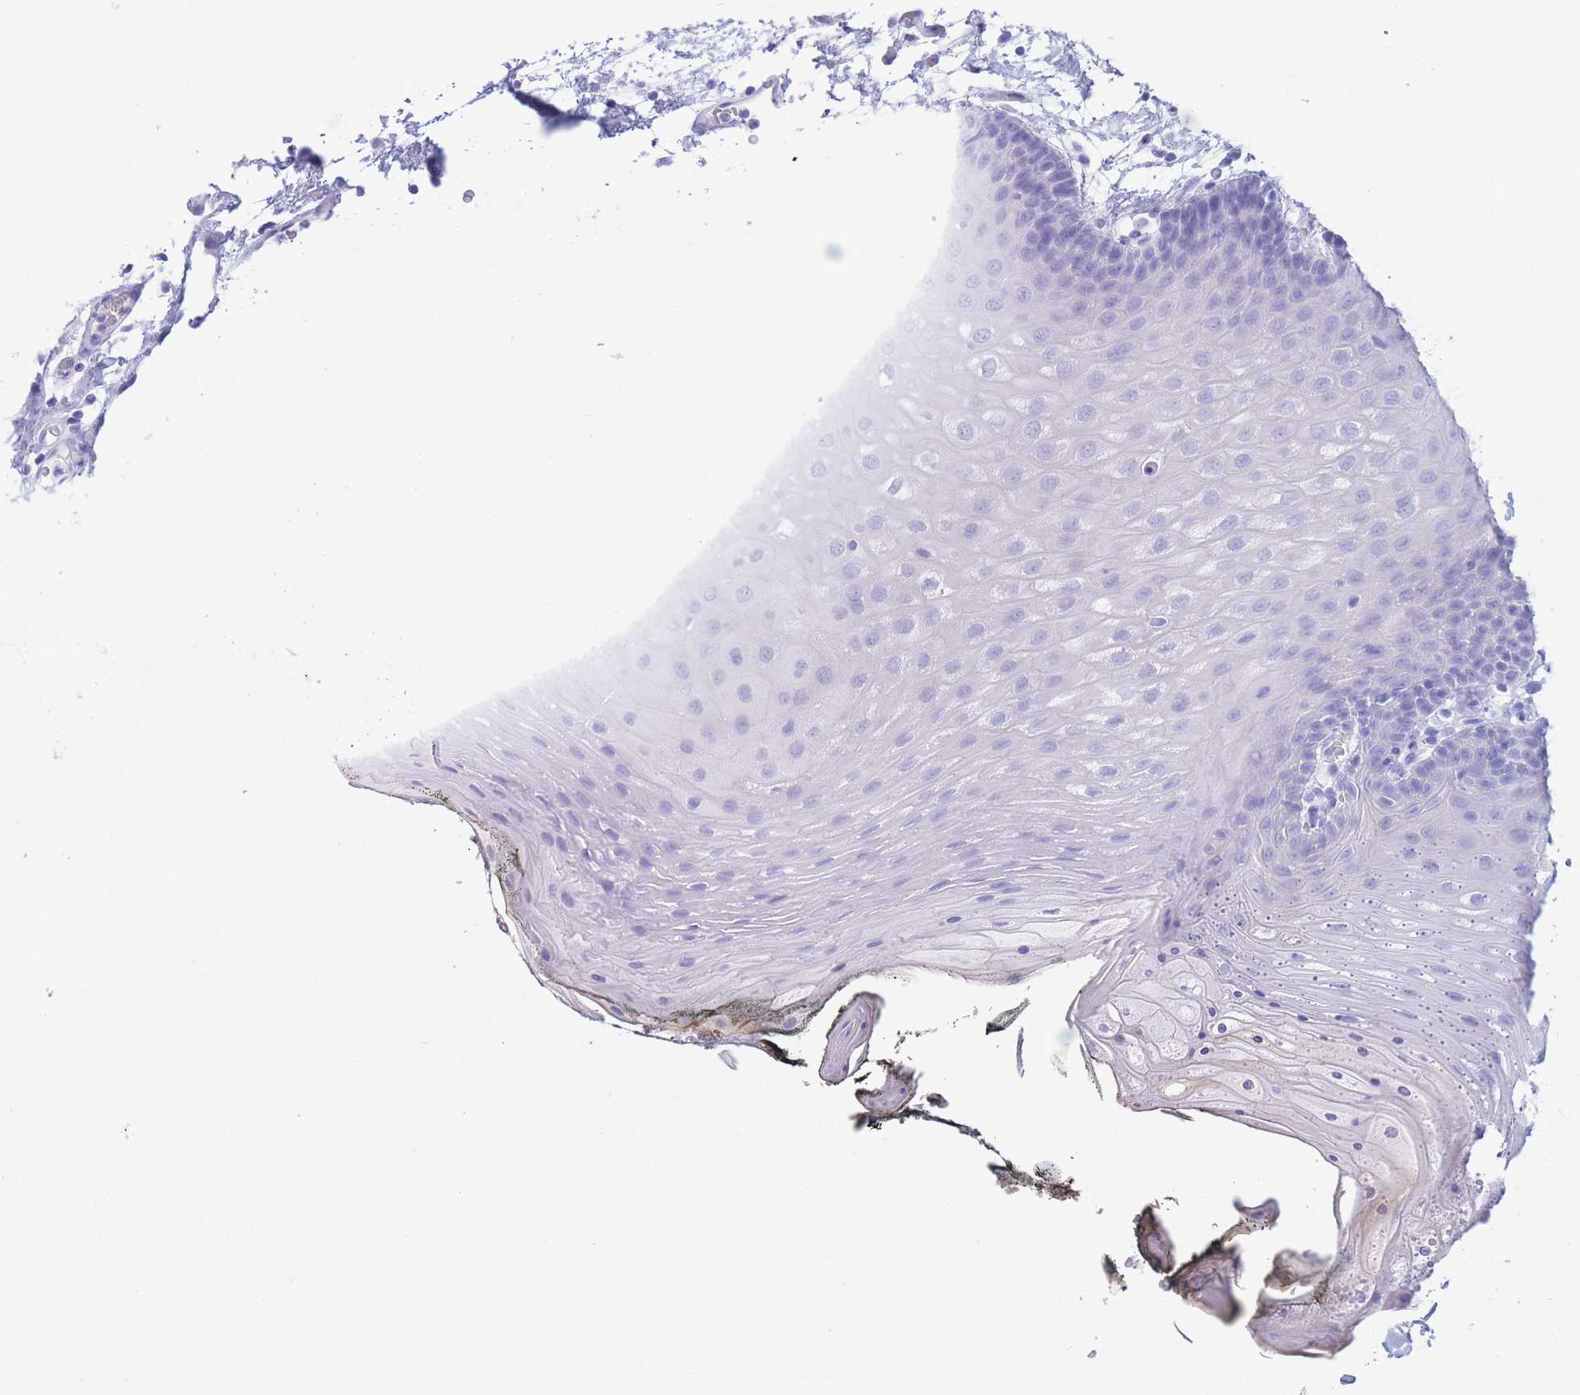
{"staining": {"intensity": "negative", "quantity": "none", "location": "none"}, "tissue": "oral mucosa", "cell_type": "Squamous epithelial cells", "image_type": "normal", "snomed": [{"axis": "morphology", "description": "Normal tissue, NOS"}, {"axis": "morphology", "description": "Squamous cell carcinoma, NOS"}, {"axis": "topography", "description": "Oral tissue"}, {"axis": "topography", "description": "Head-Neck"}], "caption": "This is an immunohistochemistry (IHC) micrograph of normal oral mucosa. There is no staining in squamous epithelial cells.", "gene": "SLCO1B1", "patient": {"sex": "female", "age": 81}}